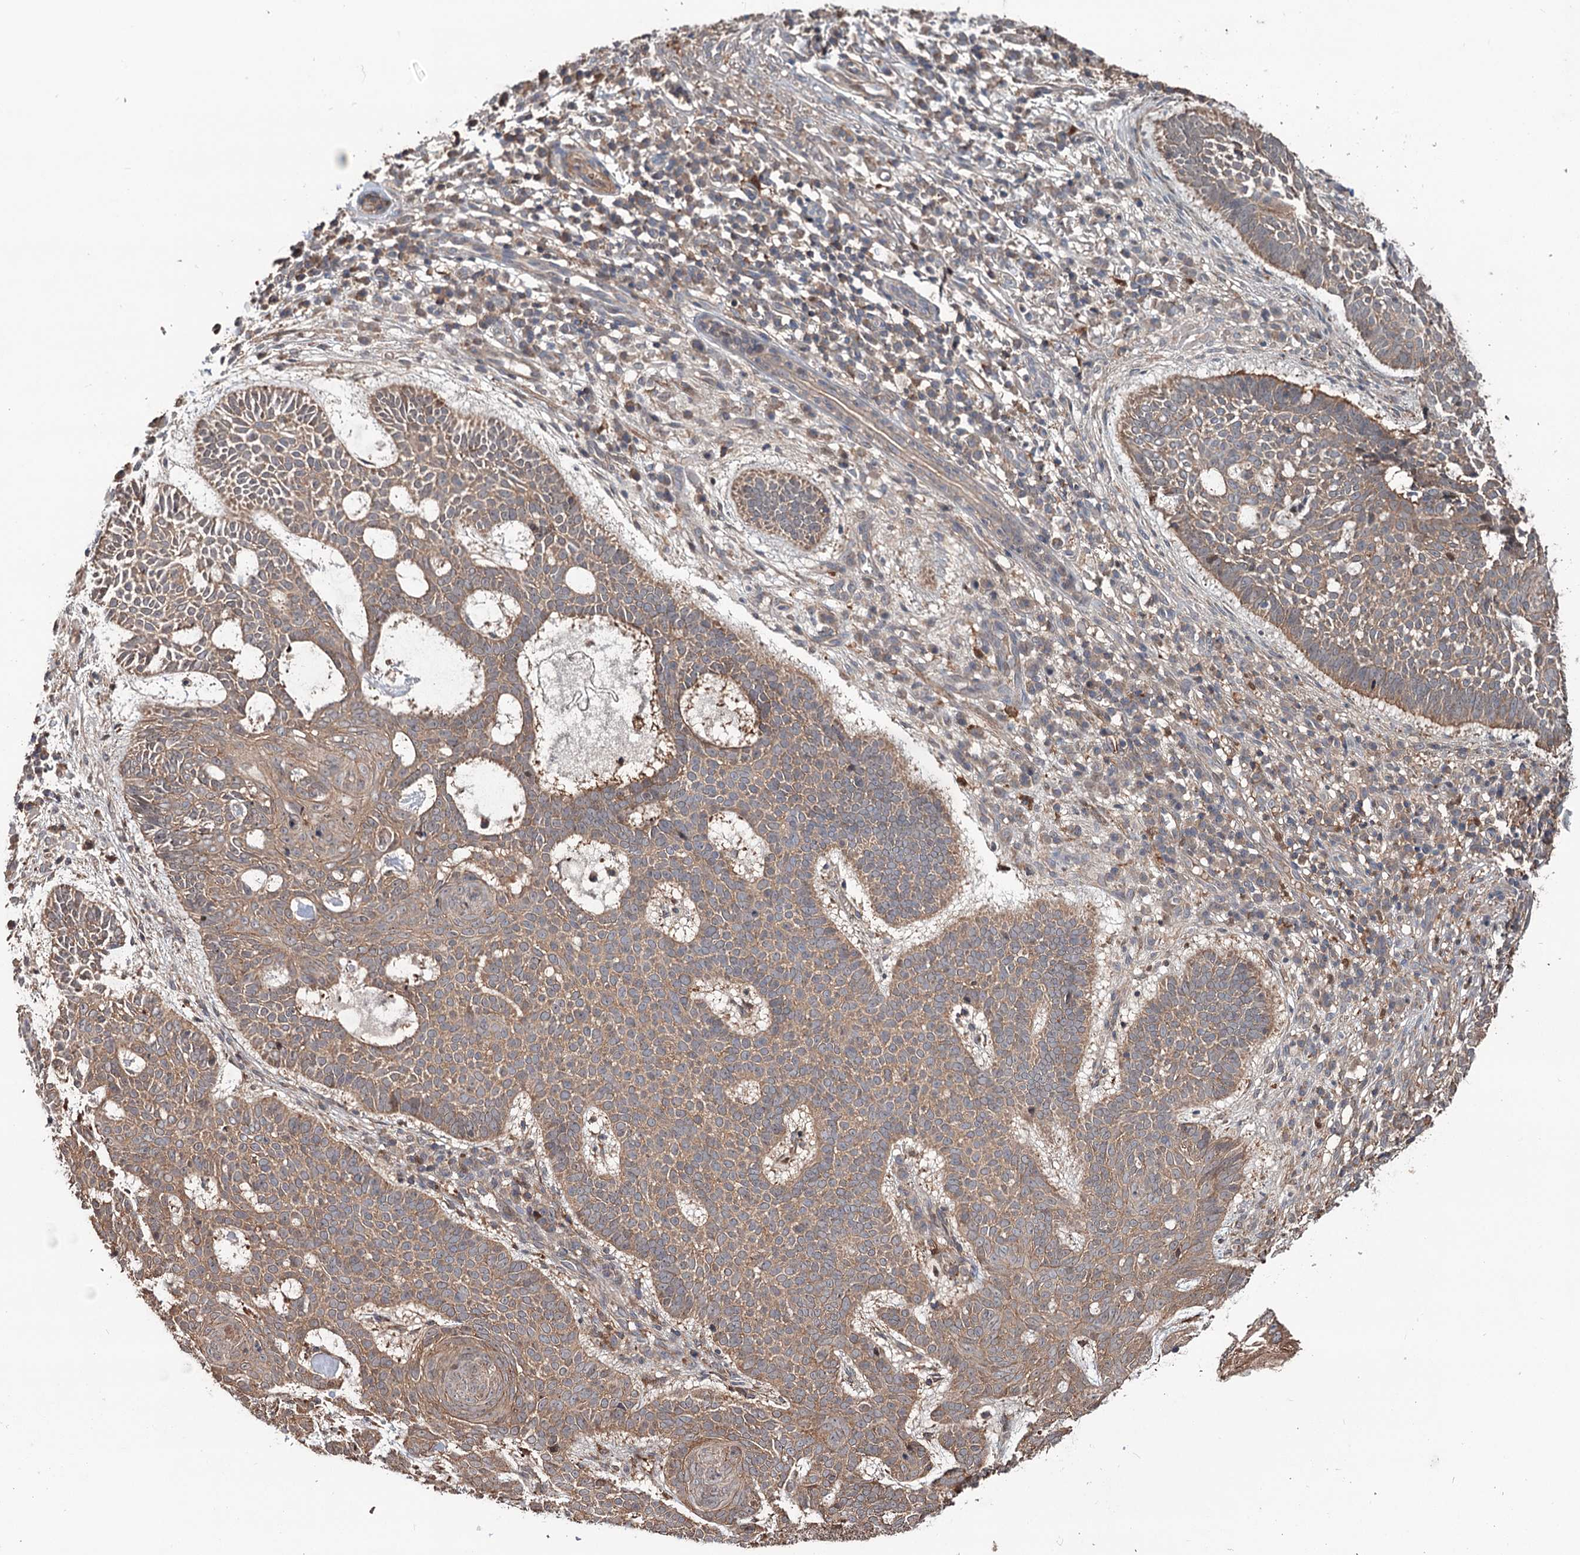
{"staining": {"intensity": "moderate", "quantity": ">75%", "location": "cytoplasmic/membranous"}, "tissue": "skin cancer", "cell_type": "Tumor cells", "image_type": "cancer", "snomed": [{"axis": "morphology", "description": "Basal cell carcinoma"}, {"axis": "topography", "description": "Skin"}], "caption": "A high-resolution micrograph shows immunohistochemistry (IHC) staining of skin cancer (basal cell carcinoma), which reveals moderate cytoplasmic/membranous expression in about >75% of tumor cells.", "gene": "GRIP1", "patient": {"sex": "male", "age": 85}}